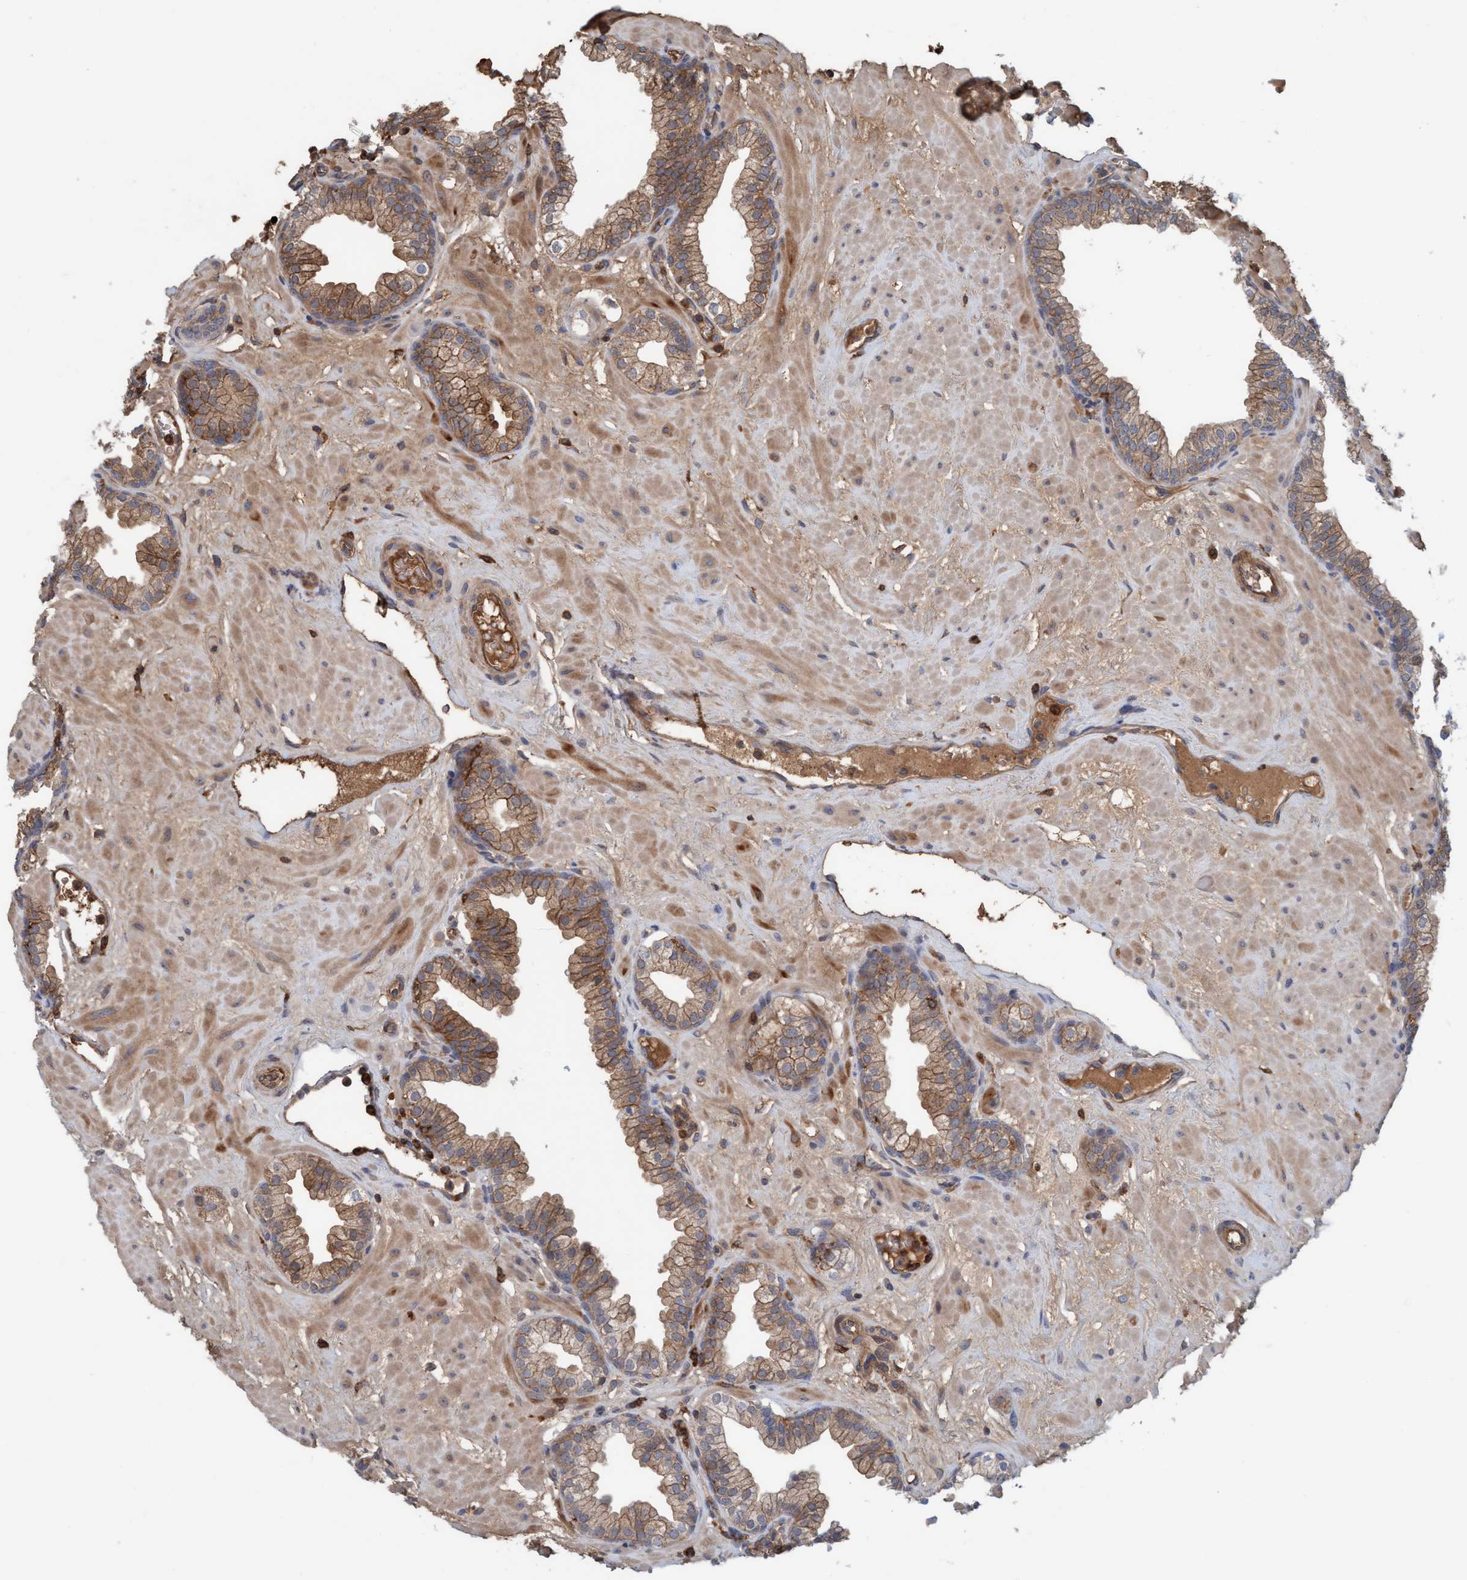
{"staining": {"intensity": "moderate", "quantity": ">75%", "location": "cytoplasmic/membranous"}, "tissue": "prostate", "cell_type": "Glandular cells", "image_type": "normal", "snomed": [{"axis": "morphology", "description": "Normal tissue, NOS"}, {"axis": "morphology", "description": "Urothelial carcinoma, Low grade"}, {"axis": "topography", "description": "Urinary bladder"}, {"axis": "topography", "description": "Prostate"}], "caption": "Glandular cells reveal moderate cytoplasmic/membranous positivity in about >75% of cells in normal prostate.", "gene": "SPECC1", "patient": {"sex": "male", "age": 60}}